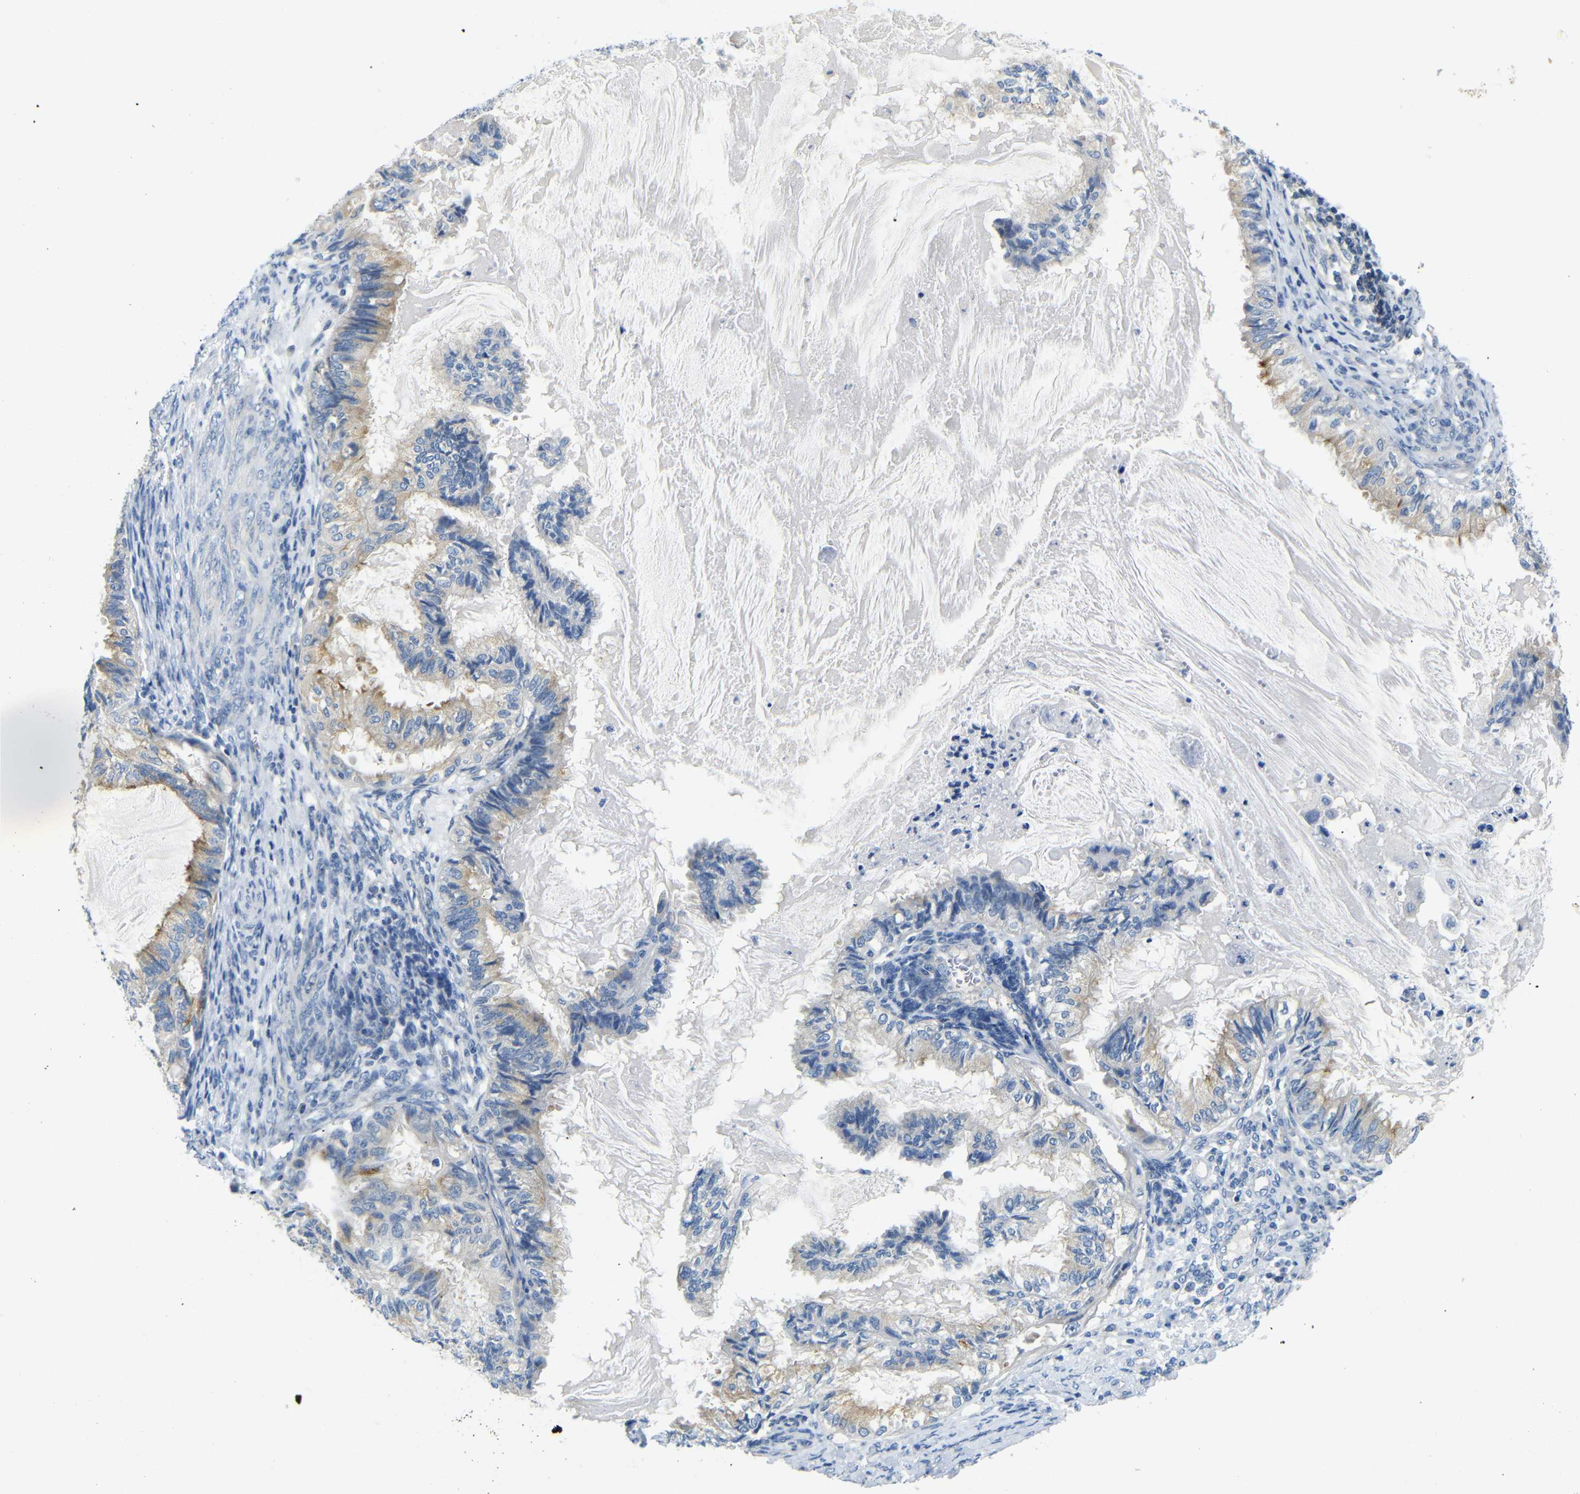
{"staining": {"intensity": "weak", "quantity": ">75%", "location": "cytoplasmic/membranous"}, "tissue": "cervical cancer", "cell_type": "Tumor cells", "image_type": "cancer", "snomed": [{"axis": "morphology", "description": "Normal tissue, NOS"}, {"axis": "morphology", "description": "Adenocarcinoma, NOS"}, {"axis": "topography", "description": "Cervix"}, {"axis": "topography", "description": "Endometrium"}], "caption": "Human cervical adenocarcinoma stained for a protein (brown) displays weak cytoplasmic/membranous positive positivity in approximately >75% of tumor cells.", "gene": "DCP1A", "patient": {"sex": "female", "age": 86}}